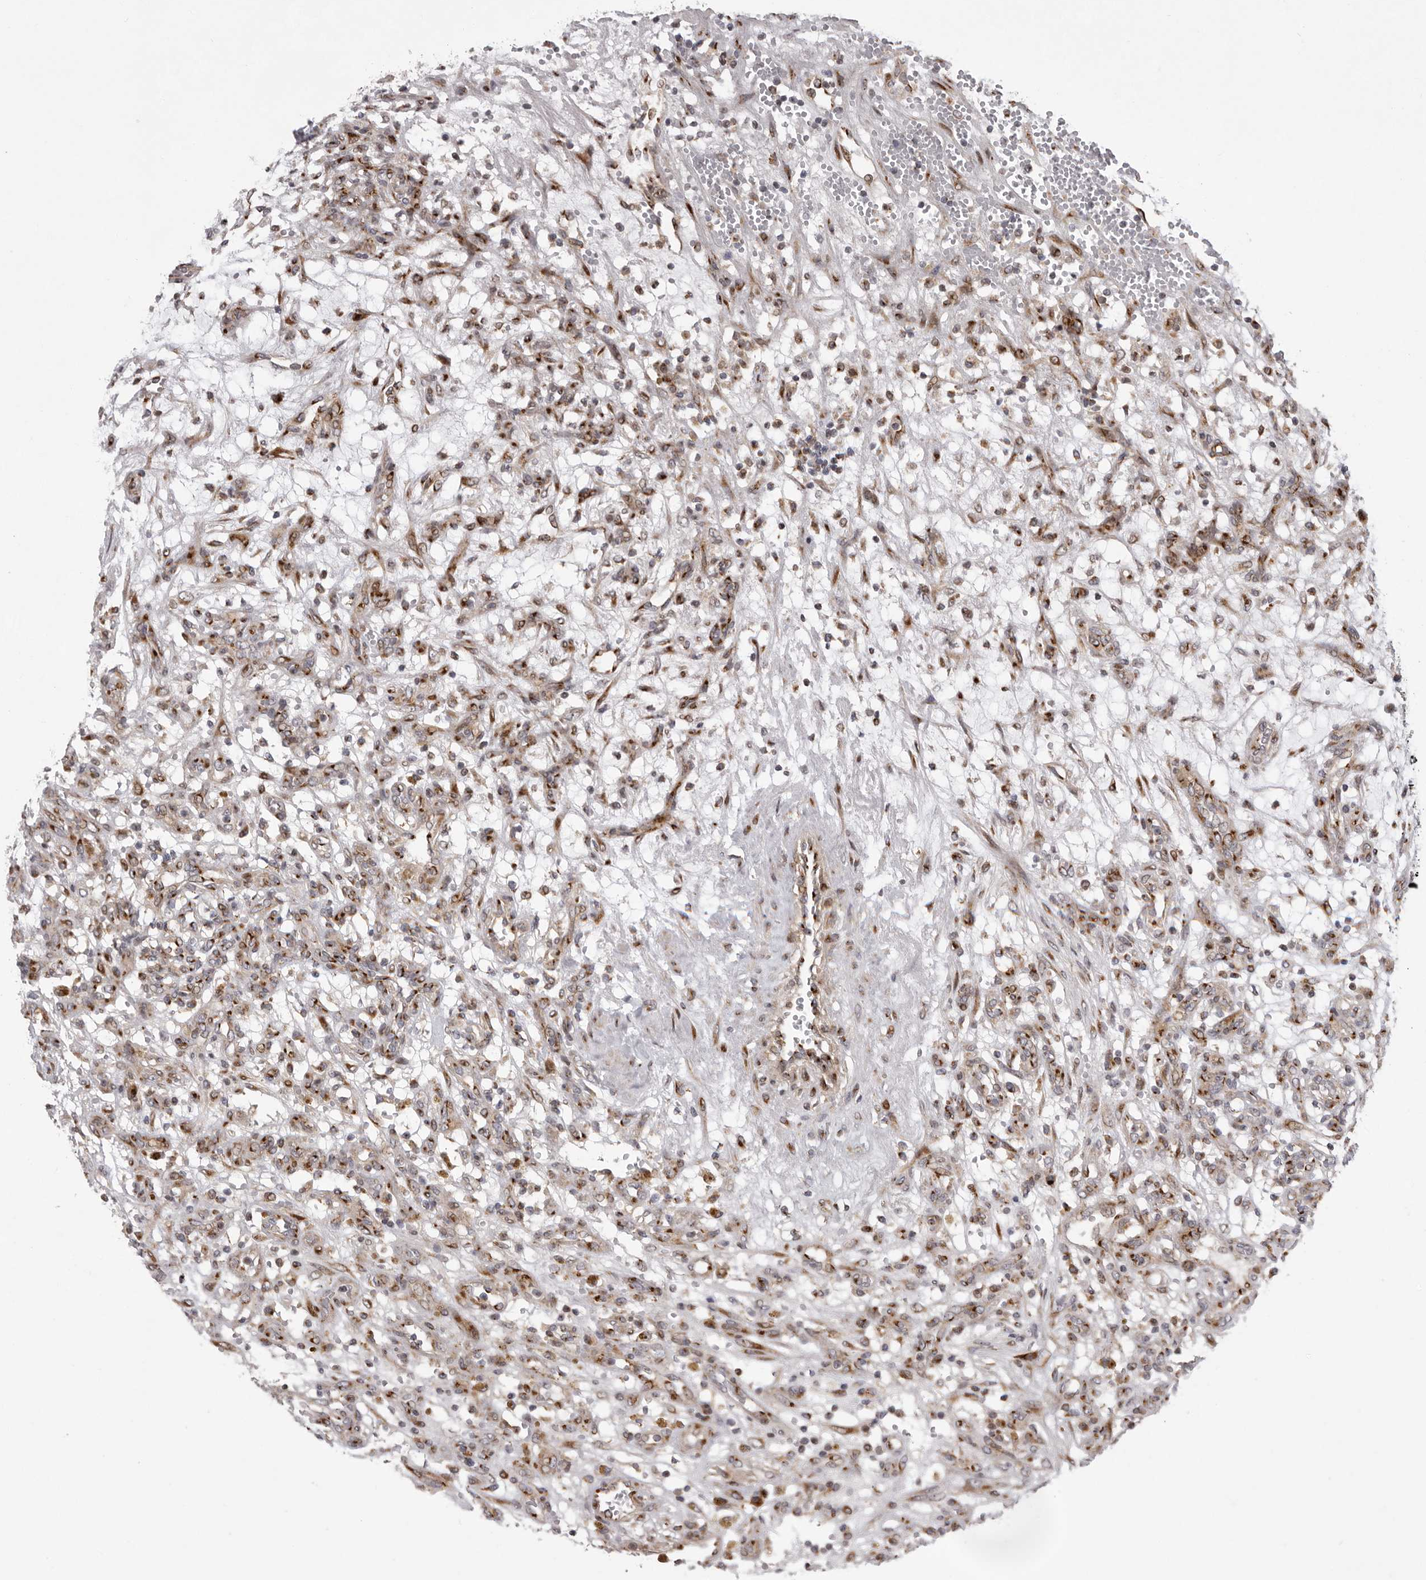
{"staining": {"intensity": "negative", "quantity": "none", "location": "none"}, "tissue": "renal cancer", "cell_type": "Tumor cells", "image_type": "cancer", "snomed": [{"axis": "morphology", "description": "Adenocarcinoma, NOS"}, {"axis": "topography", "description": "Kidney"}], "caption": "IHC micrograph of renal cancer stained for a protein (brown), which reveals no staining in tumor cells.", "gene": "WDR47", "patient": {"sex": "female", "age": 57}}